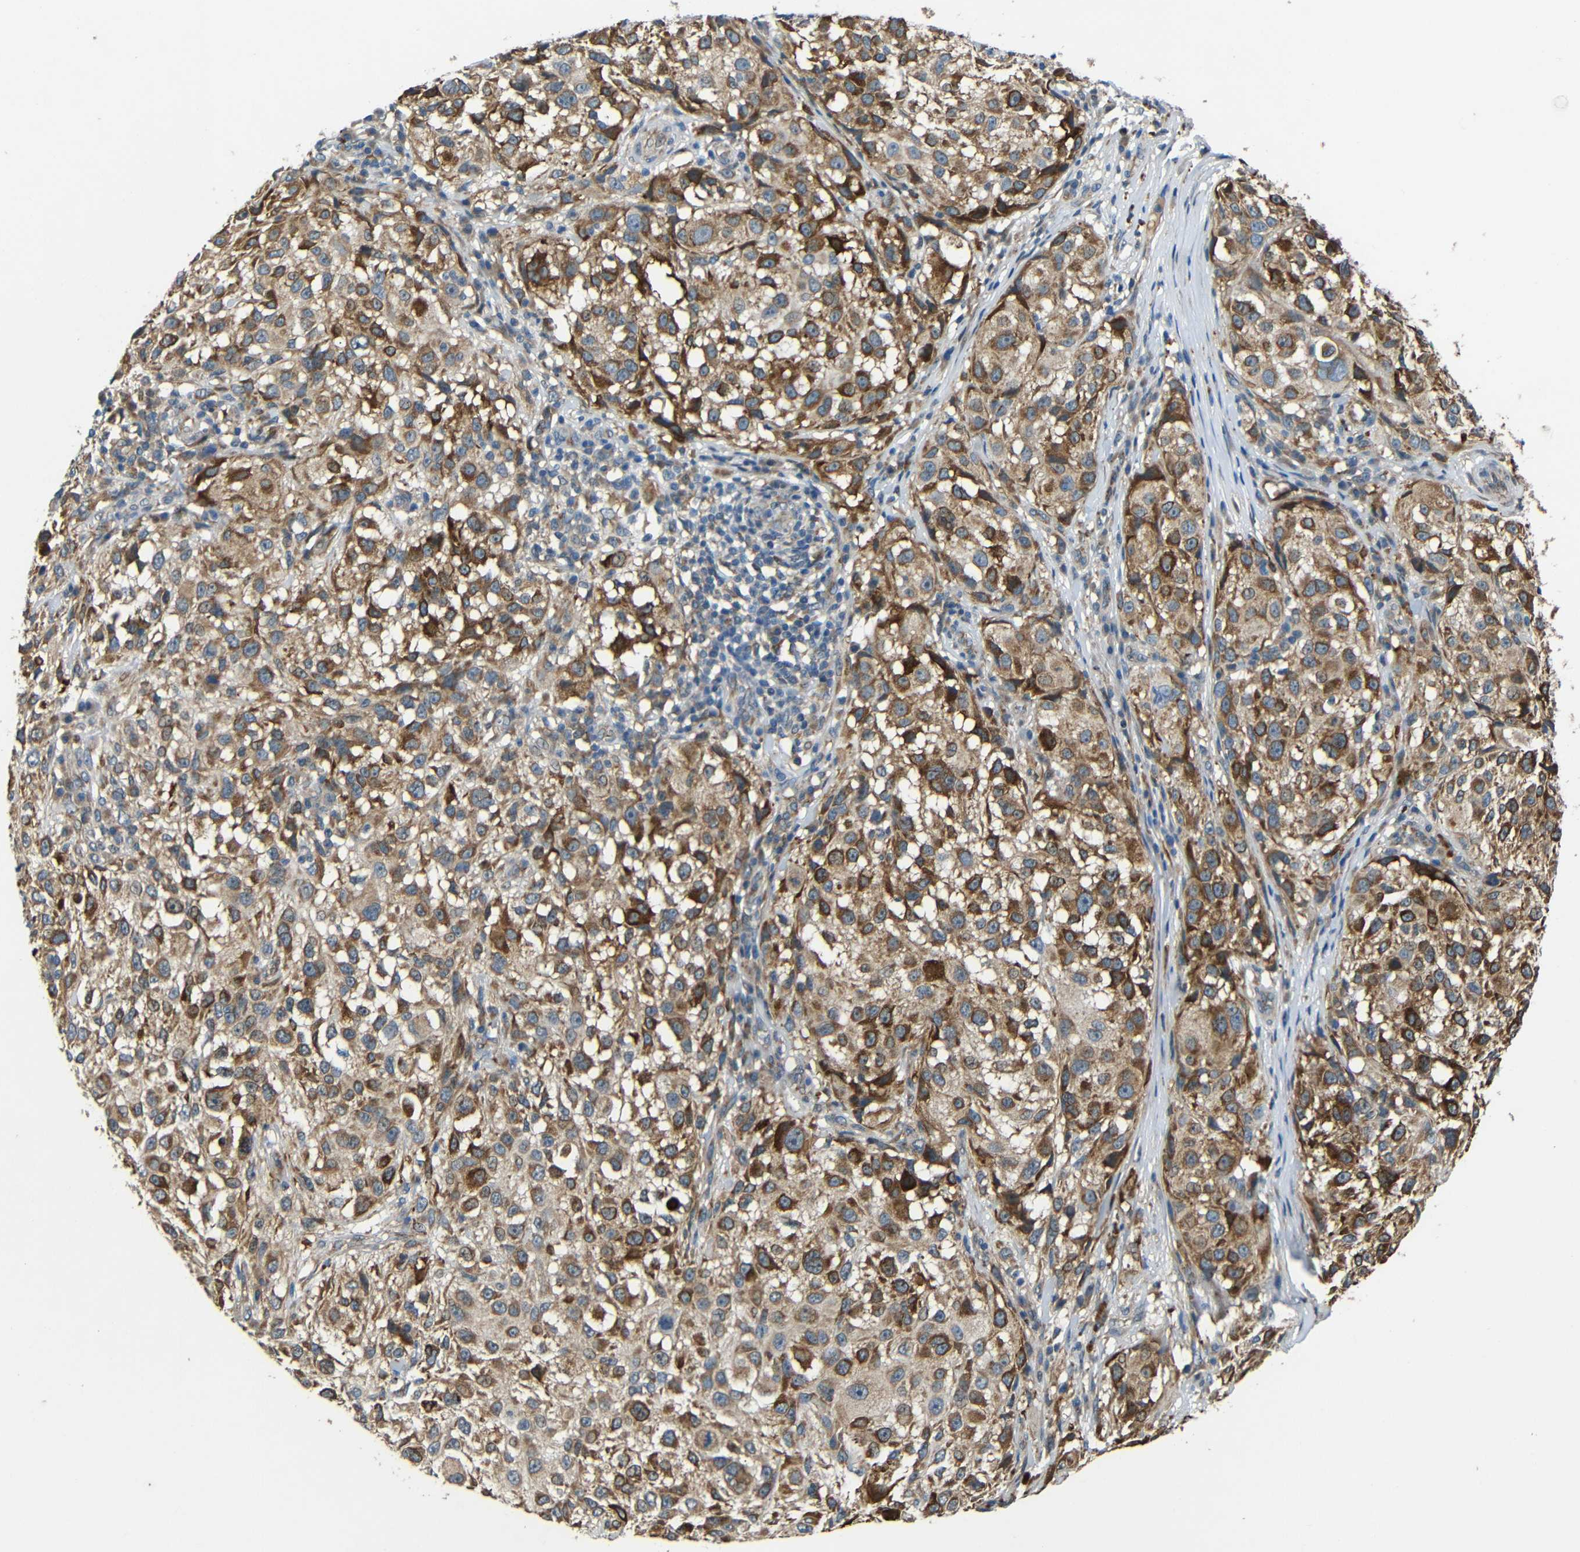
{"staining": {"intensity": "strong", "quantity": ">75%", "location": "cytoplasmic/membranous"}, "tissue": "melanoma", "cell_type": "Tumor cells", "image_type": "cancer", "snomed": [{"axis": "morphology", "description": "Necrosis, NOS"}, {"axis": "morphology", "description": "Malignant melanoma, NOS"}, {"axis": "topography", "description": "Skin"}], "caption": "Immunohistochemistry (IHC) micrograph of human melanoma stained for a protein (brown), which exhibits high levels of strong cytoplasmic/membranous positivity in about >75% of tumor cells.", "gene": "ATP7A", "patient": {"sex": "female", "age": 87}}